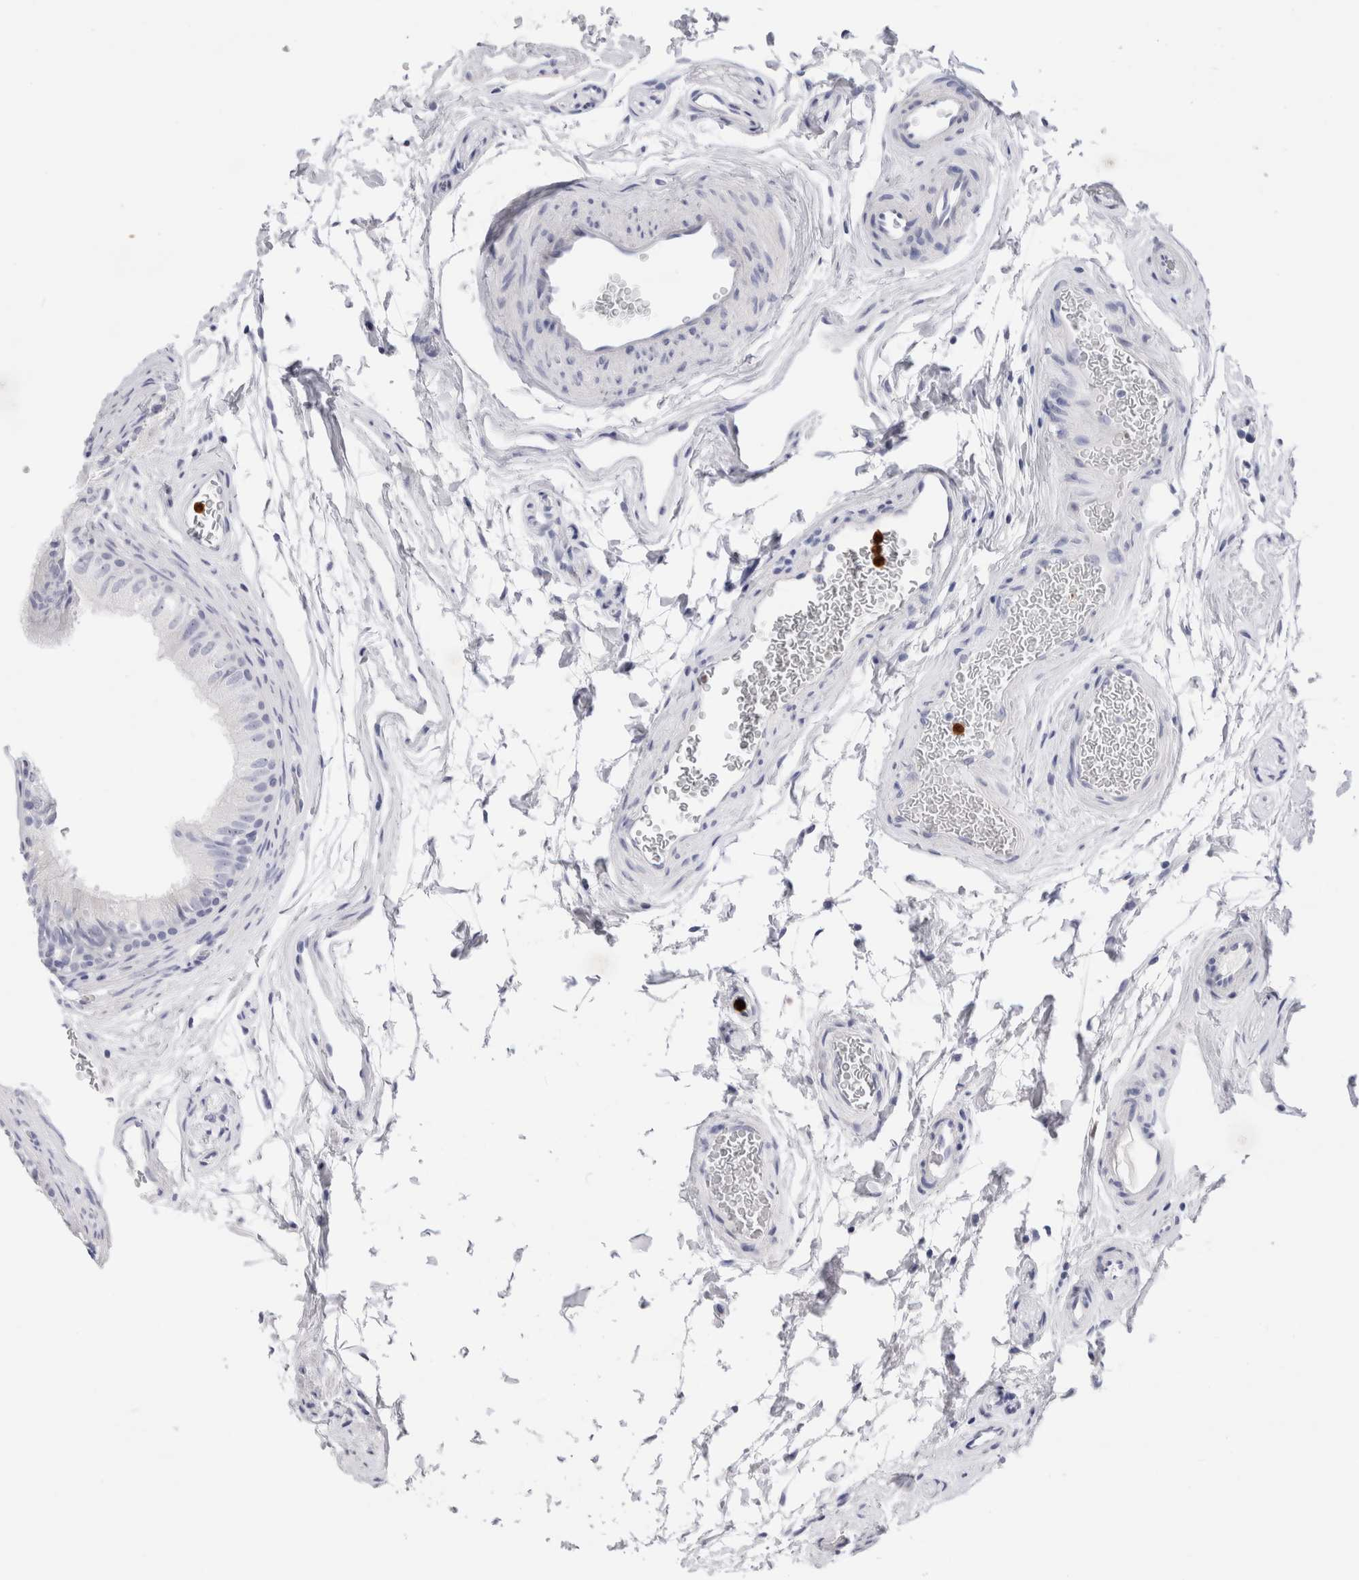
{"staining": {"intensity": "negative", "quantity": "none", "location": "none"}, "tissue": "epididymis", "cell_type": "Glandular cells", "image_type": "normal", "snomed": [{"axis": "morphology", "description": "Normal tissue, NOS"}, {"axis": "topography", "description": "Epididymis"}], "caption": "Immunohistochemical staining of normal human epididymis shows no significant staining in glandular cells.", "gene": "SLC10A5", "patient": {"sex": "male", "age": 36}}